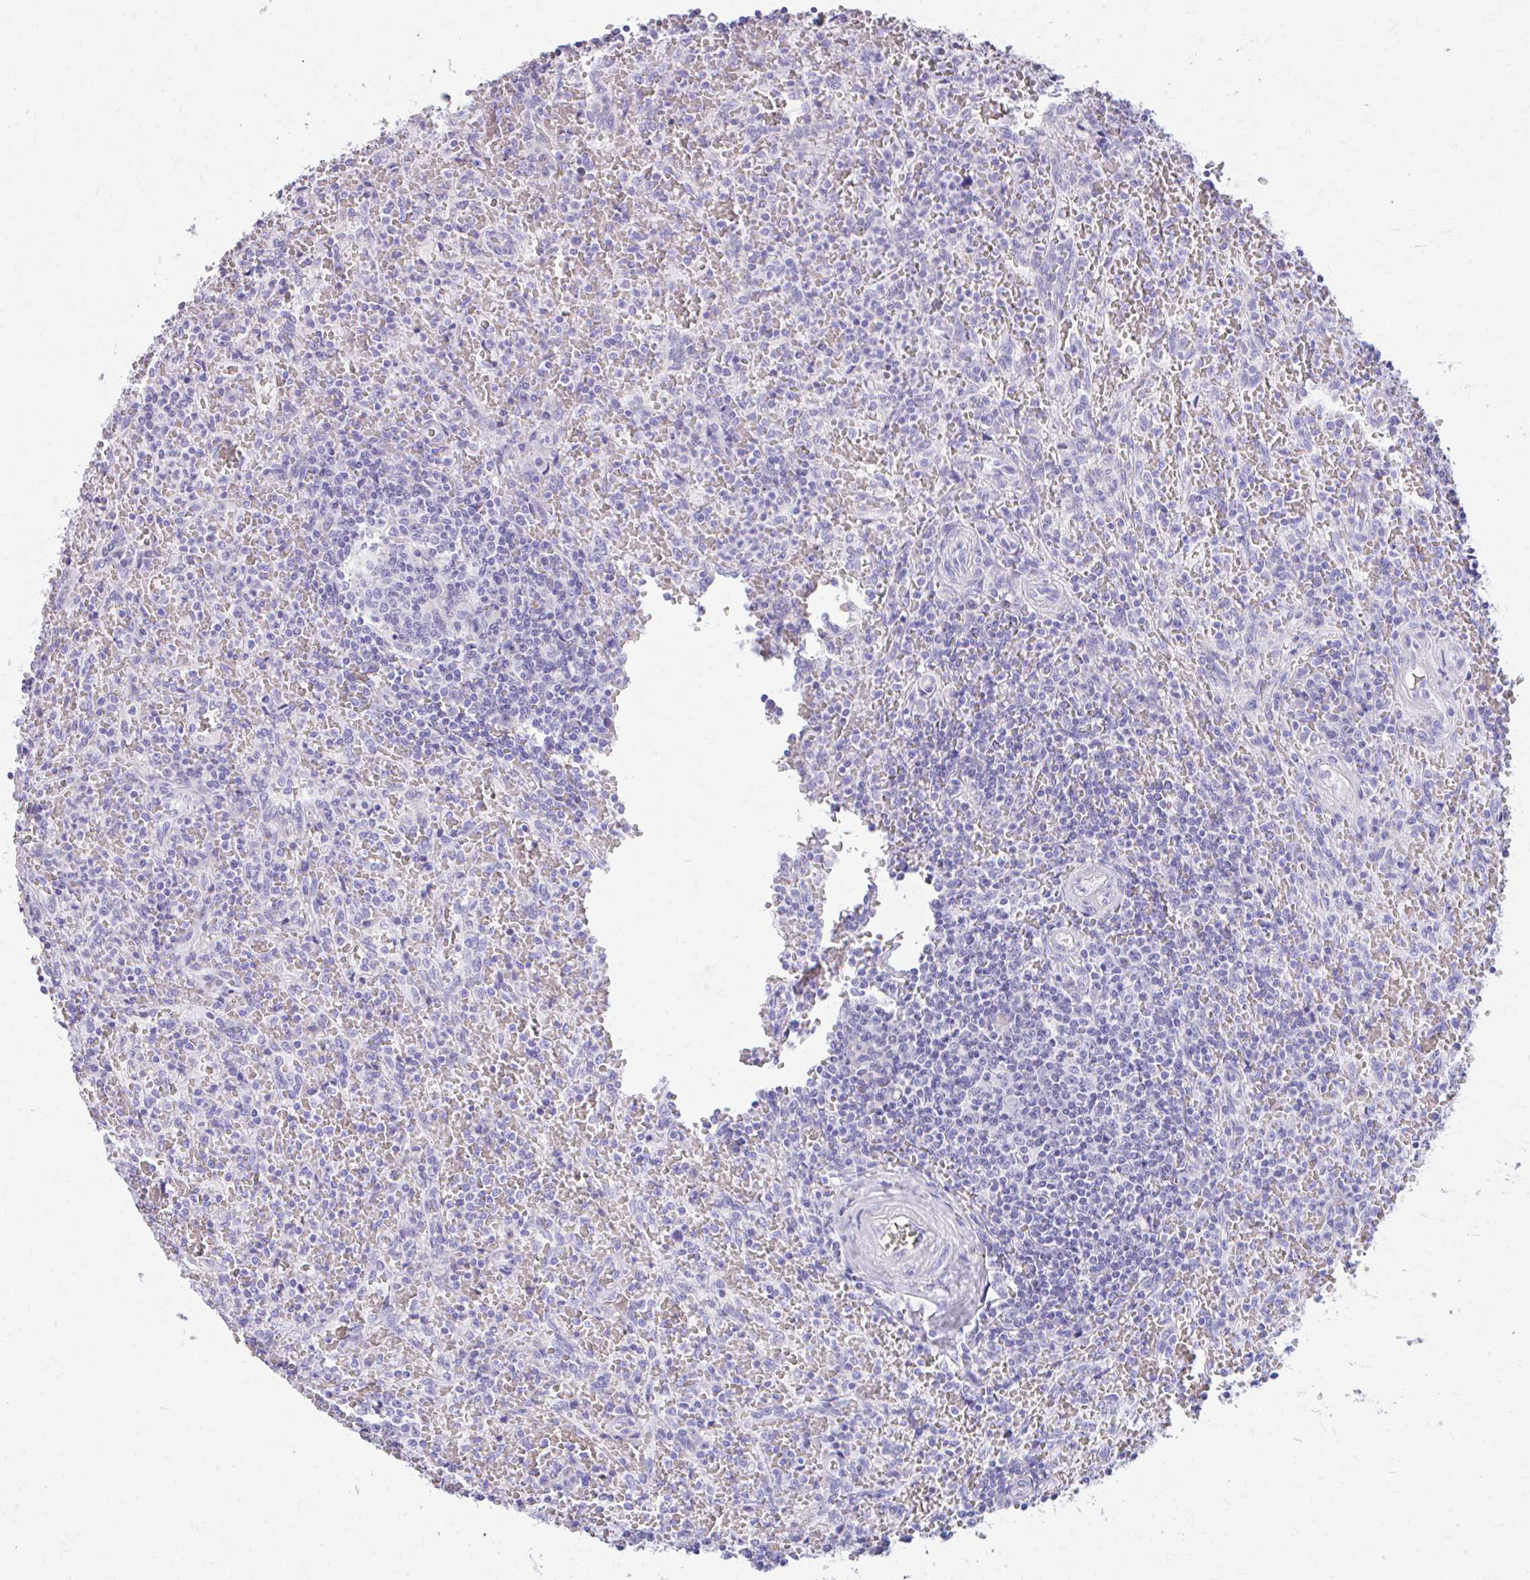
{"staining": {"intensity": "negative", "quantity": "none", "location": "none"}, "tissue": "lymphoma", "cell_type": "Tumor cells", "image_type": "cancer", "snomed": [{"axis": "morphology", "description": "Malignant lymphoma, non-Hodgkin's type, Low grade"}, {"axis": "topography", "description": "Spleen"}], "caption": "IHC micrograph of neoplastic tissue: human lymphoma stained with DAB (3,3'-diaminobenzidine) reveals no significant protein expression in tumor cells.", "gene": "CFH", "patient": {"sex": "female", "age": 64}}